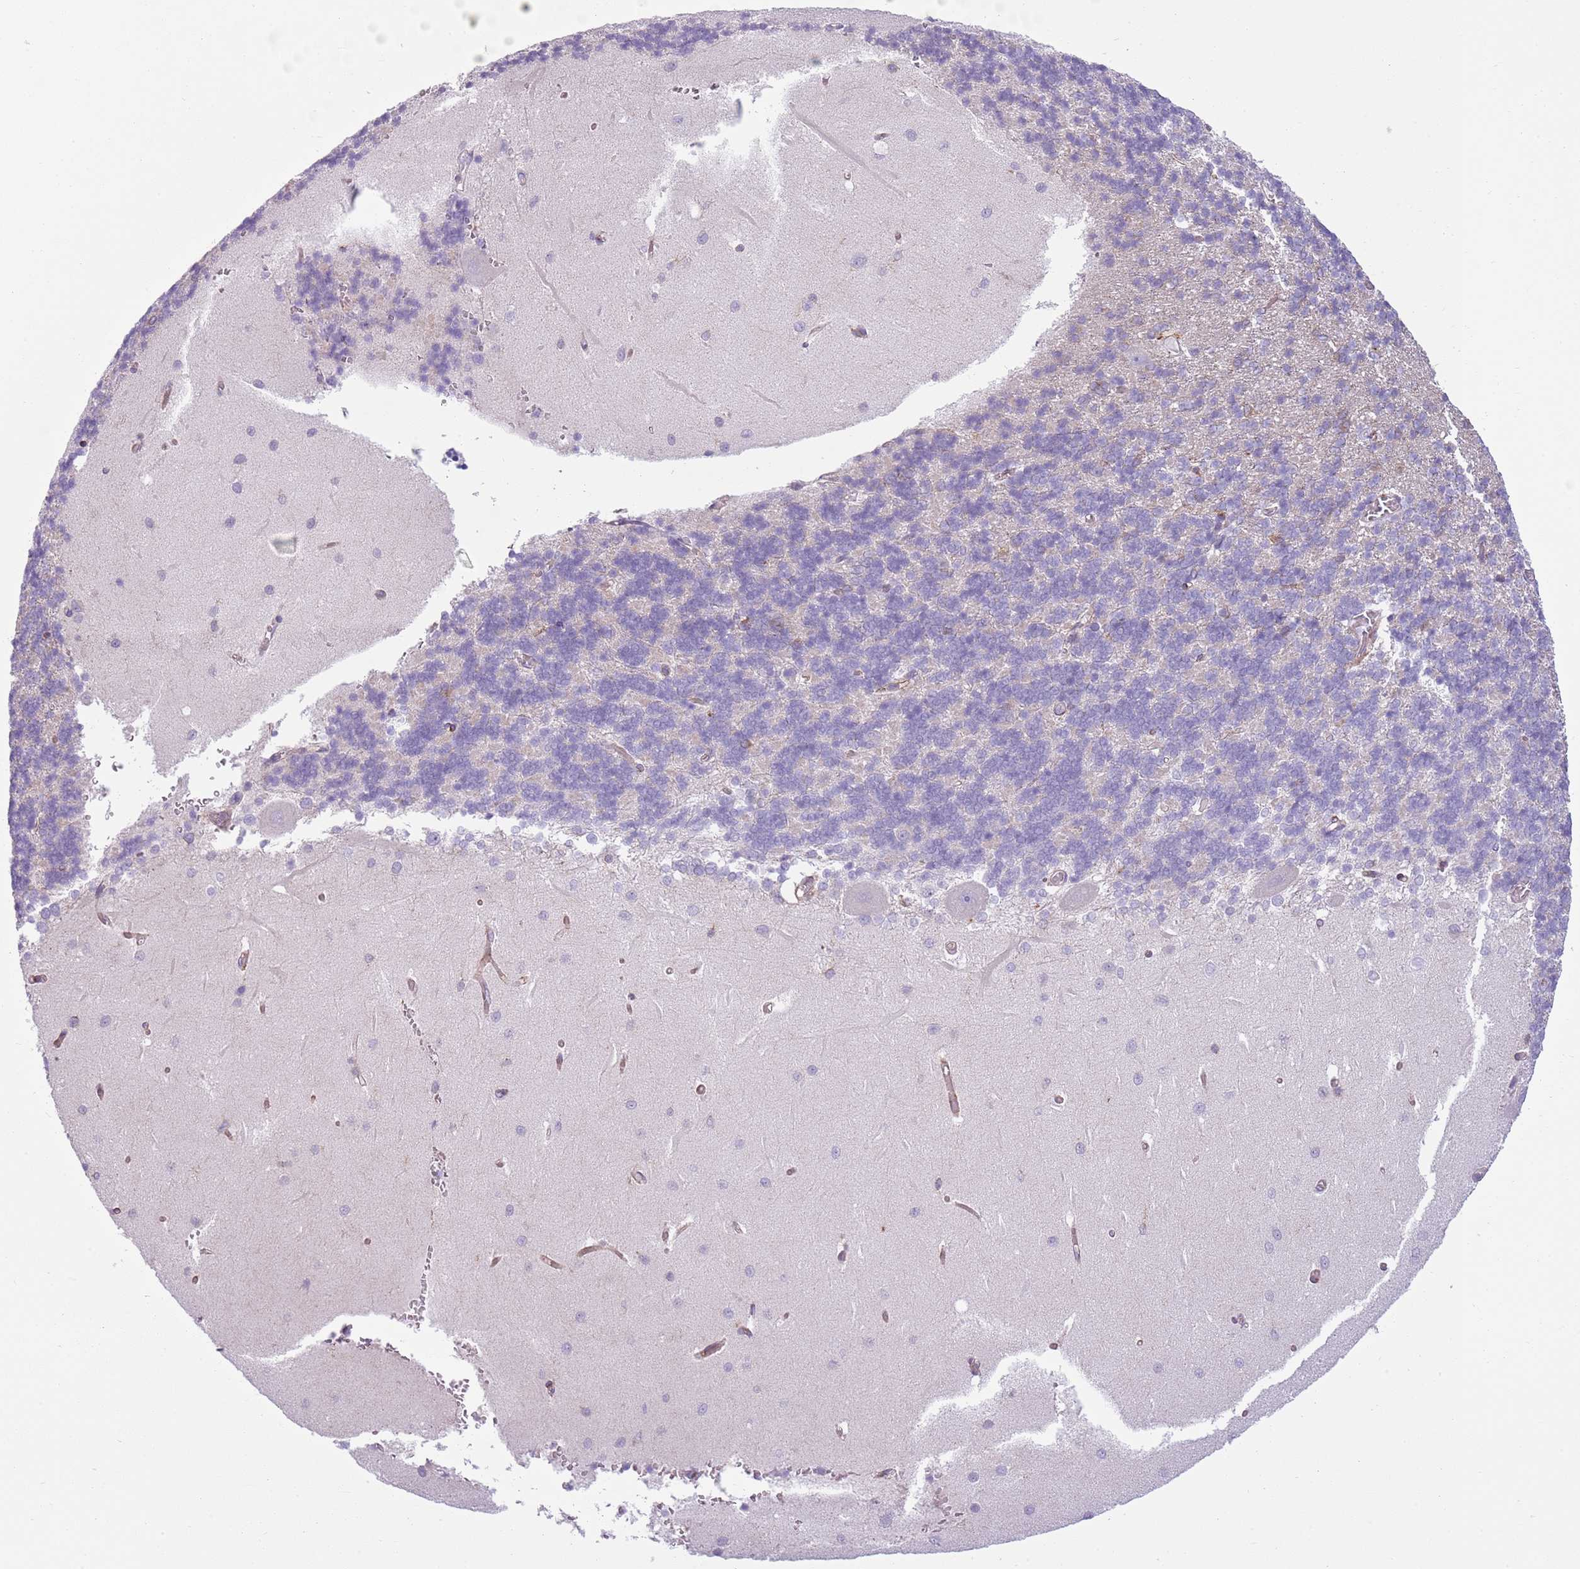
{"staining": {"intensity": "negative", "quantity": "none", "location": "none"}, "tissue": "cerebellum", "cell_type": "Cells in granular layer", "image_type": "normal", "snomed": [{"axis": "morphology", "description": "Normal tissue, NOS"}, {"axis": "topography", "description": "Cerebellum"}], "caption": "This micrograph is of normal cerebellum stained with IHC to label a protein in brown with the nuclei are counter-stained blue. There is no expression in cells in granular layer. The staining was performed using DAB (3,3'-diaminobenzidine) to visualize the protein expression in brown, while the nuclei were stained in blue with hematoxylin (Magnification: 20x).", "gene": "SNX1", "patient": {"sex": "male", "age": 37}}